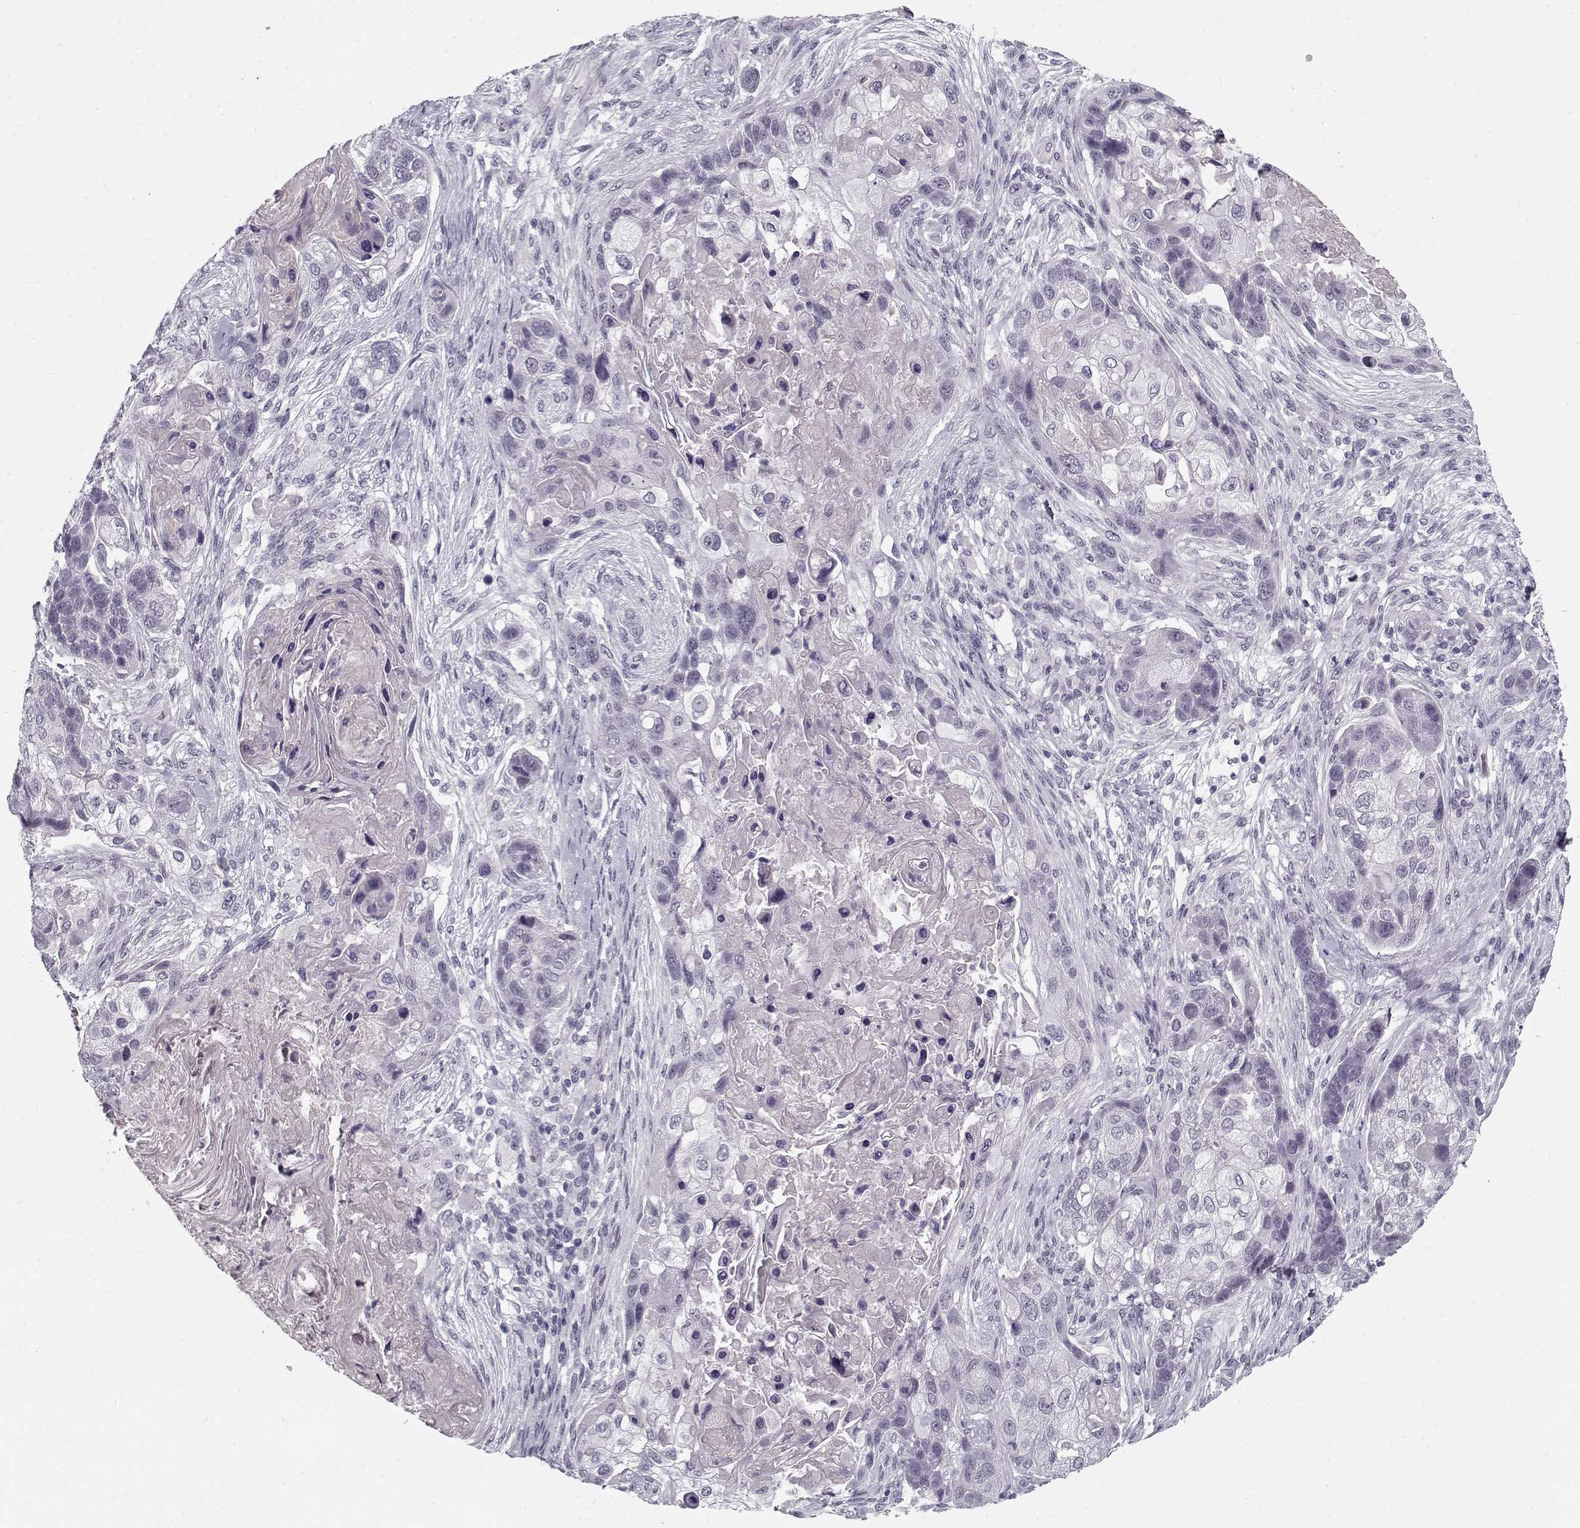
{"staining": {"intensity": "negative", "quantity": "none", "location": "none"}, "tissue": "lung cancer", "cell_type": "Tumor cells", "image_type": "cancer", "snomed": [{"axis": "morphology", "description": "Squamous cell carcinoma, NOS"}, {"axis": "topography", "description": "Lung"}], "caption": "Tumor cells show no significant protein expression in squamous cell carcinoma (lung).", "gene": "SPACA9", "patient": {"sex": "male", "age": 69}}